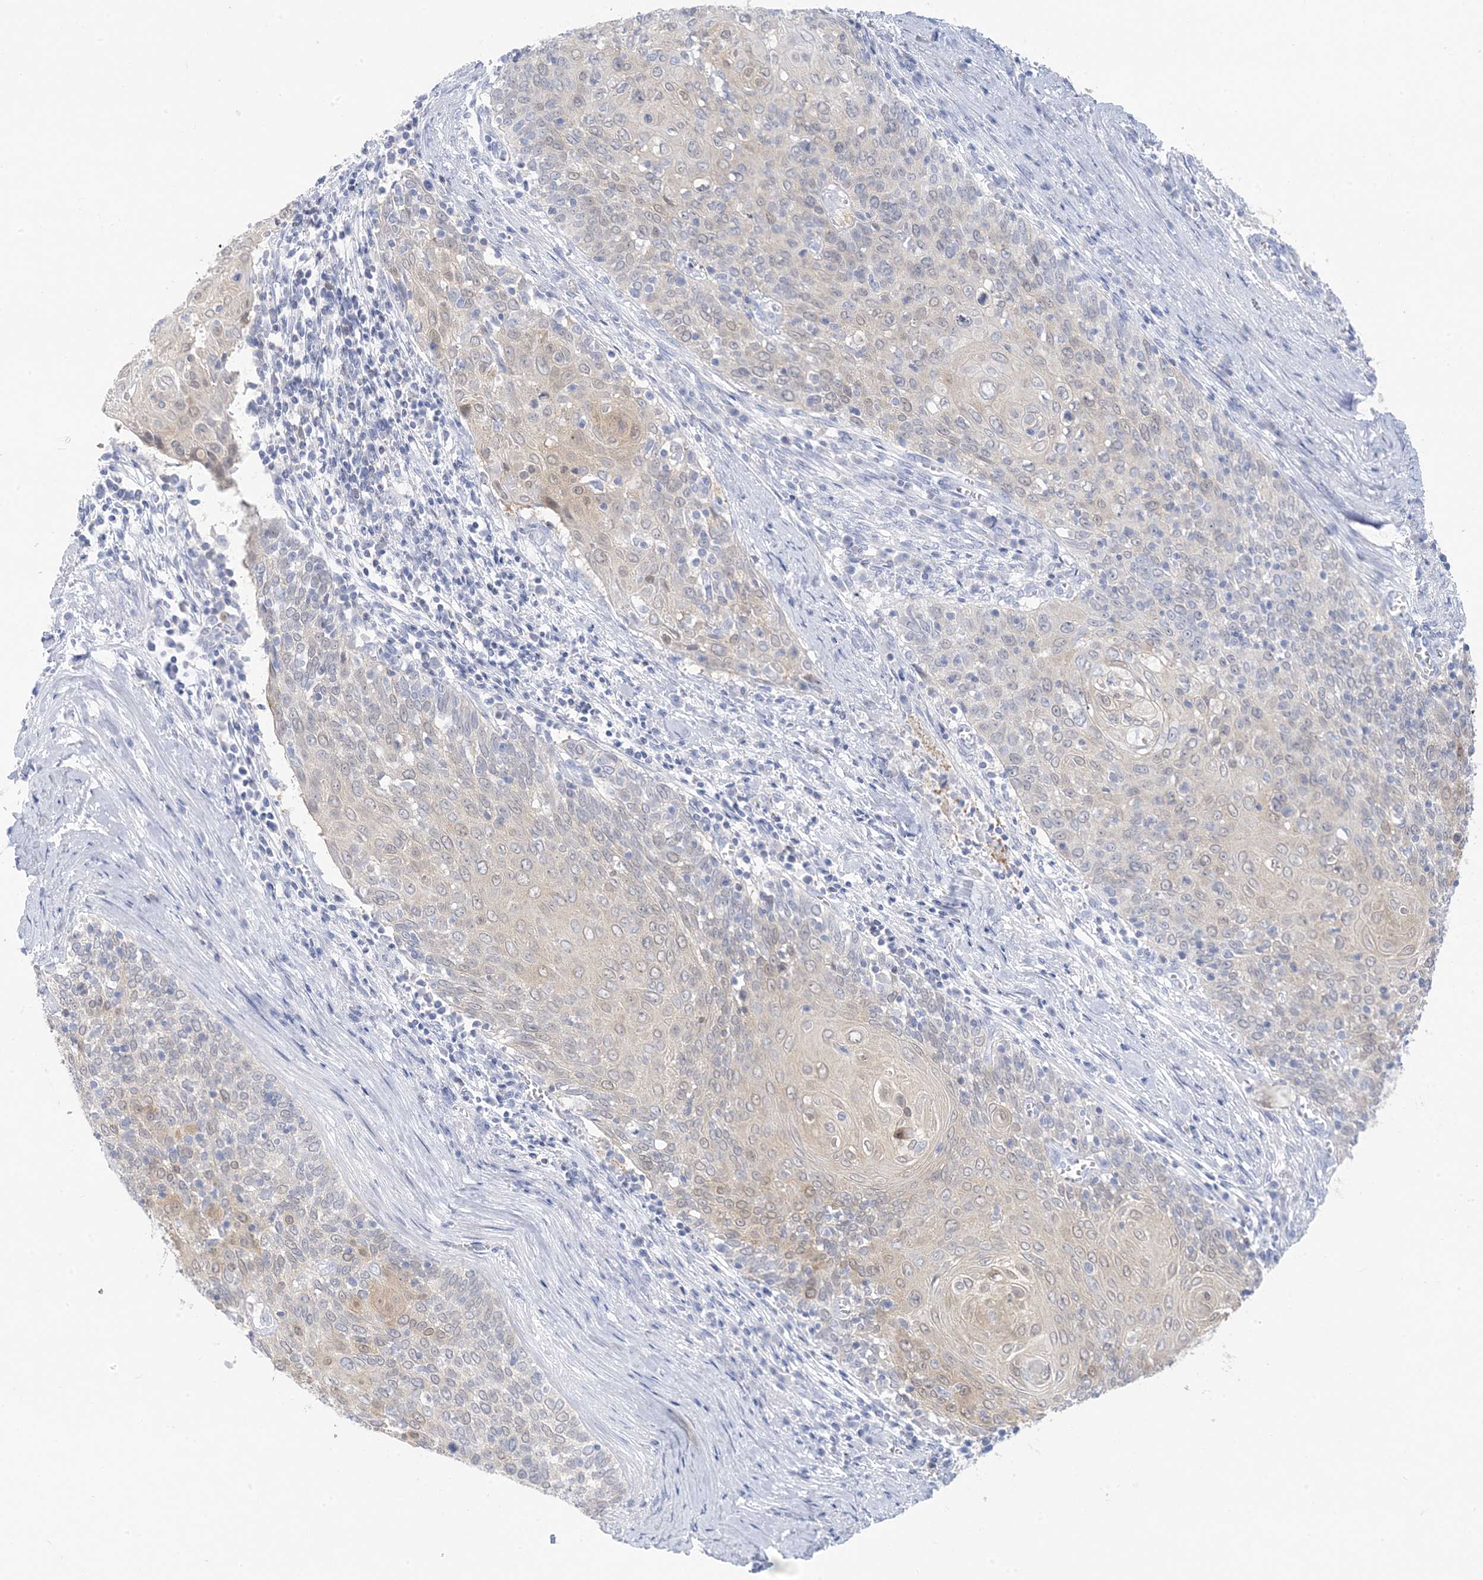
{"staining": {"intensity": "weak", "quantity": "<25%", "location": "cytoplasmic/membranous"}, "tissue": "cervical cancer", "cell_type": "Tumor cells", "image_type": "cancer", "snomed": [{"axis": "morphology", "description": "Squamous cell carcinoma, NOS"}, {"axis": "topography", "description": "Cervix"}], "caption": "Tumor cells are negative for protein expression in human squamous cell carcinoma (cervical).", "gene": "SH3YL1", "patient": {"sex": "female", "age": 39}}